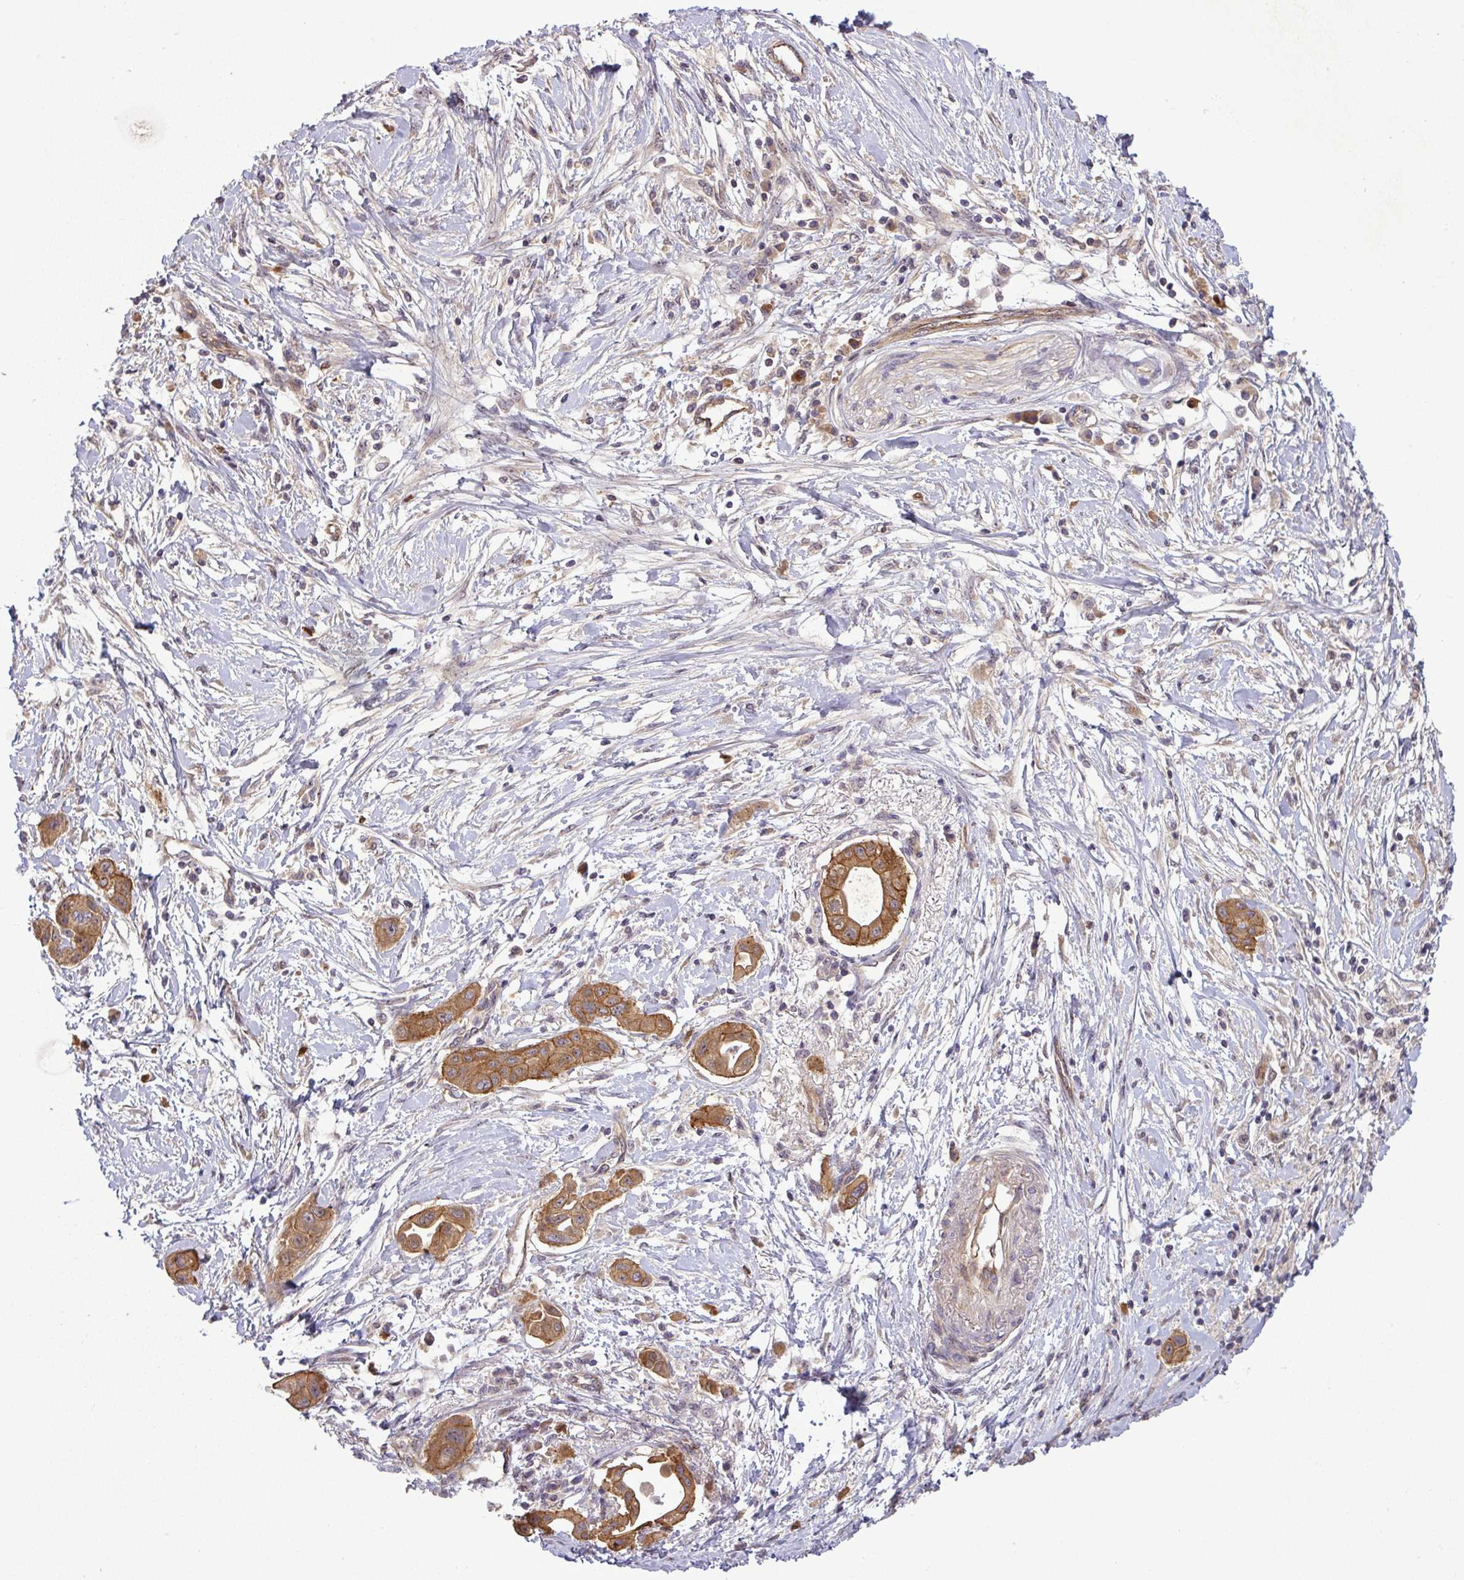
{"staining": {"intensity": "strong", "quantity": ">75%", "location": "cytoplasmic/membranous"}, "tissue": "pancreatic cancer", "cell_type": "Tumor cells", "image_type": "cancer", "snomed": [{"axis": "morphology", "description": "Adenocarcinoma, NOS"}, {"axis": "topography", "description": "Pancreas"}], "caption": "This histopathology image reveals immunohistochemistry staining of human pancreatic adenocarcinoma, with high strong cytoplasmic/membranous staining in approximately >75% of tumor cells.", "gene": "PCDH1", "patient": {"sex": "male", "age": 68}}